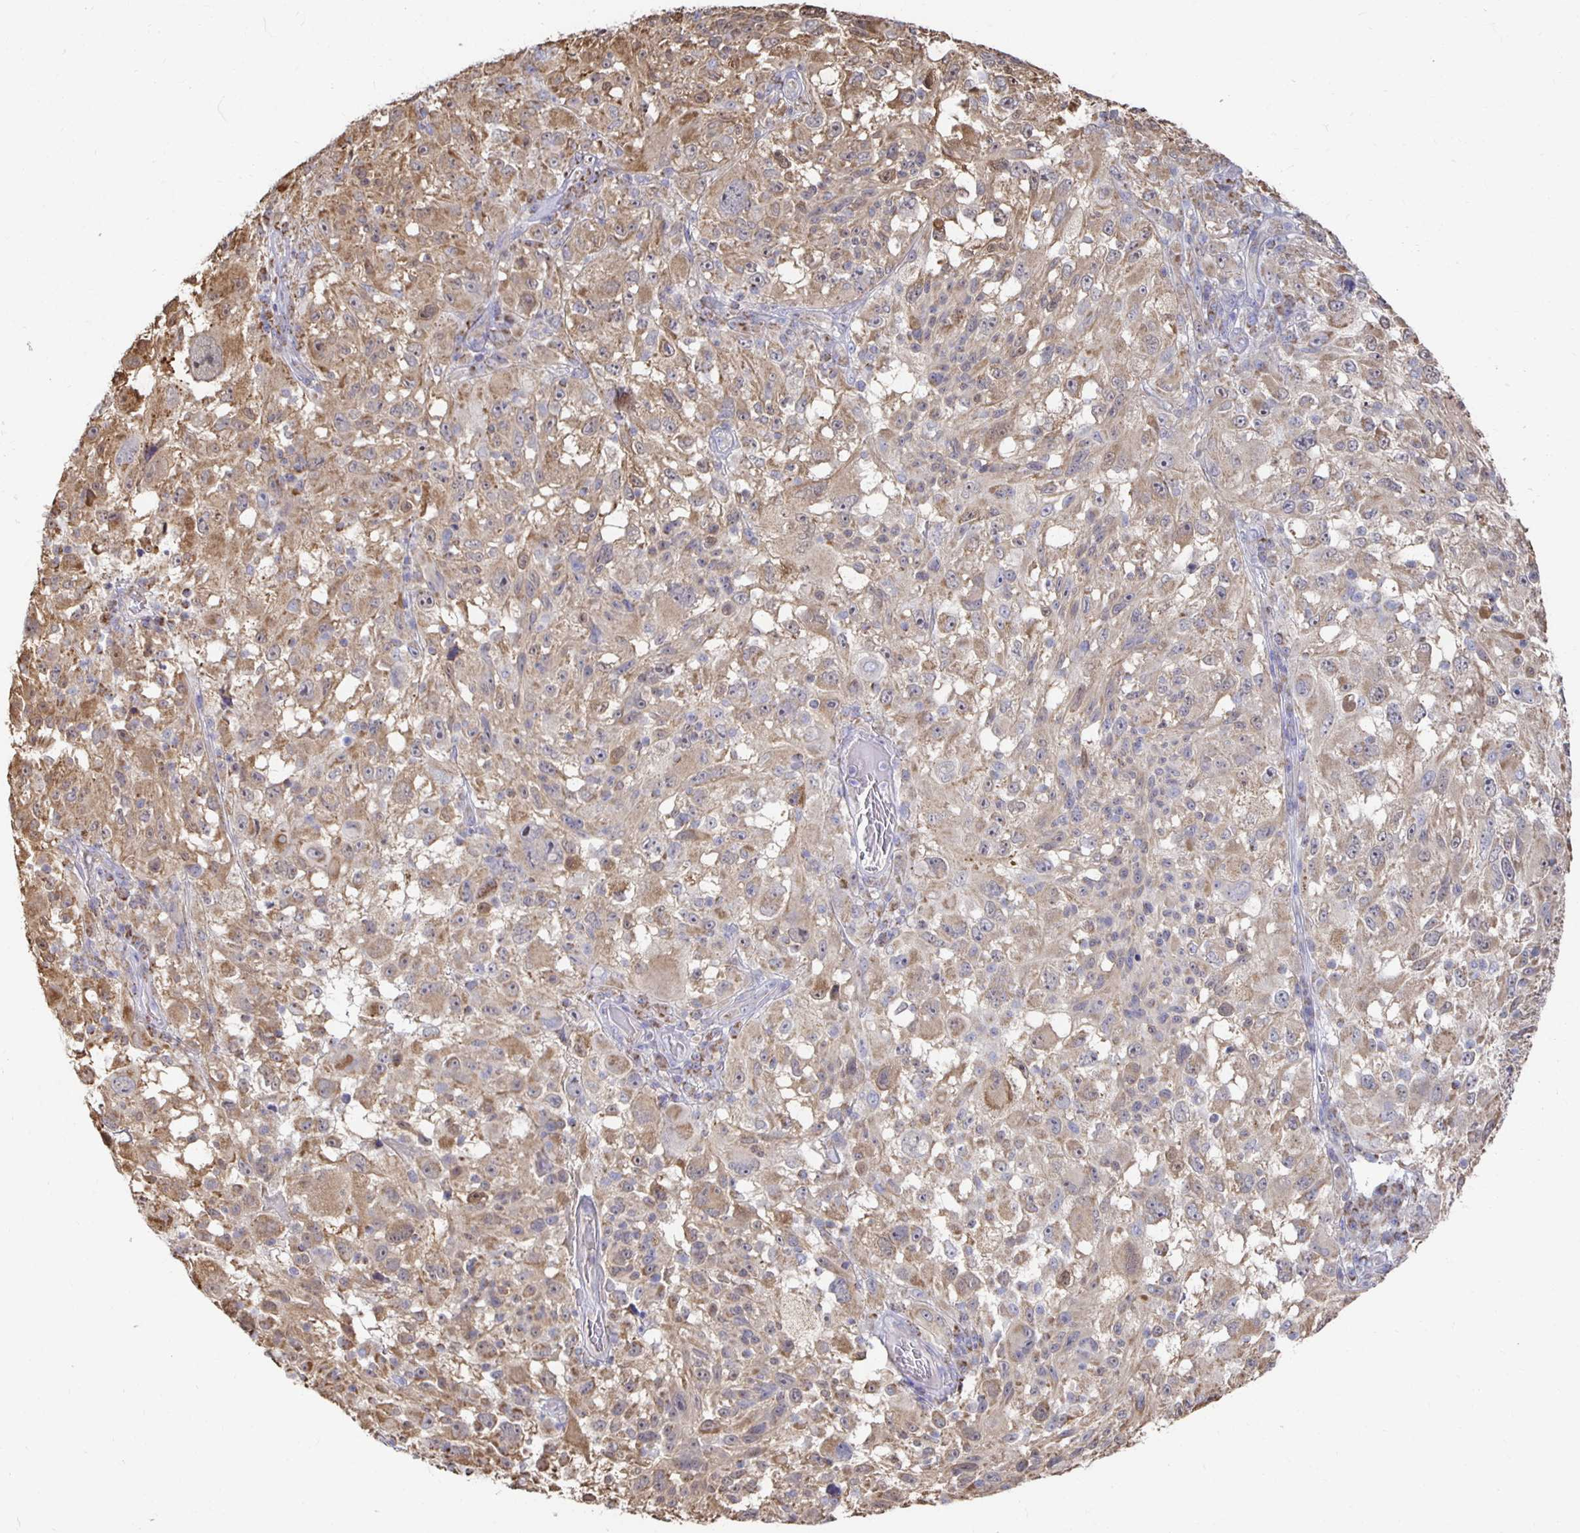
{"staining": {"intensity": "weak", "quantity": ">75%", "location": "cytoplasmic/membranous"}, "tissue": "melanoma", "cell_type": "Tumor cells", "image_type": "cancer", "snomed": [{"axis": "morphology", "description": "Malignant melanoma, NOS"}, {"axis": "topography", "description": "Skin"}], "caption": "IHC (DAB (3,3'-diaminobenzidine)) staining of malignant melanoma exhibits weak cytoplasmic/membranous protein staining in approximately >75% of tumor cells.", "gene": "NKX2-8", "patient": {"sex": "female", "age": 71}}